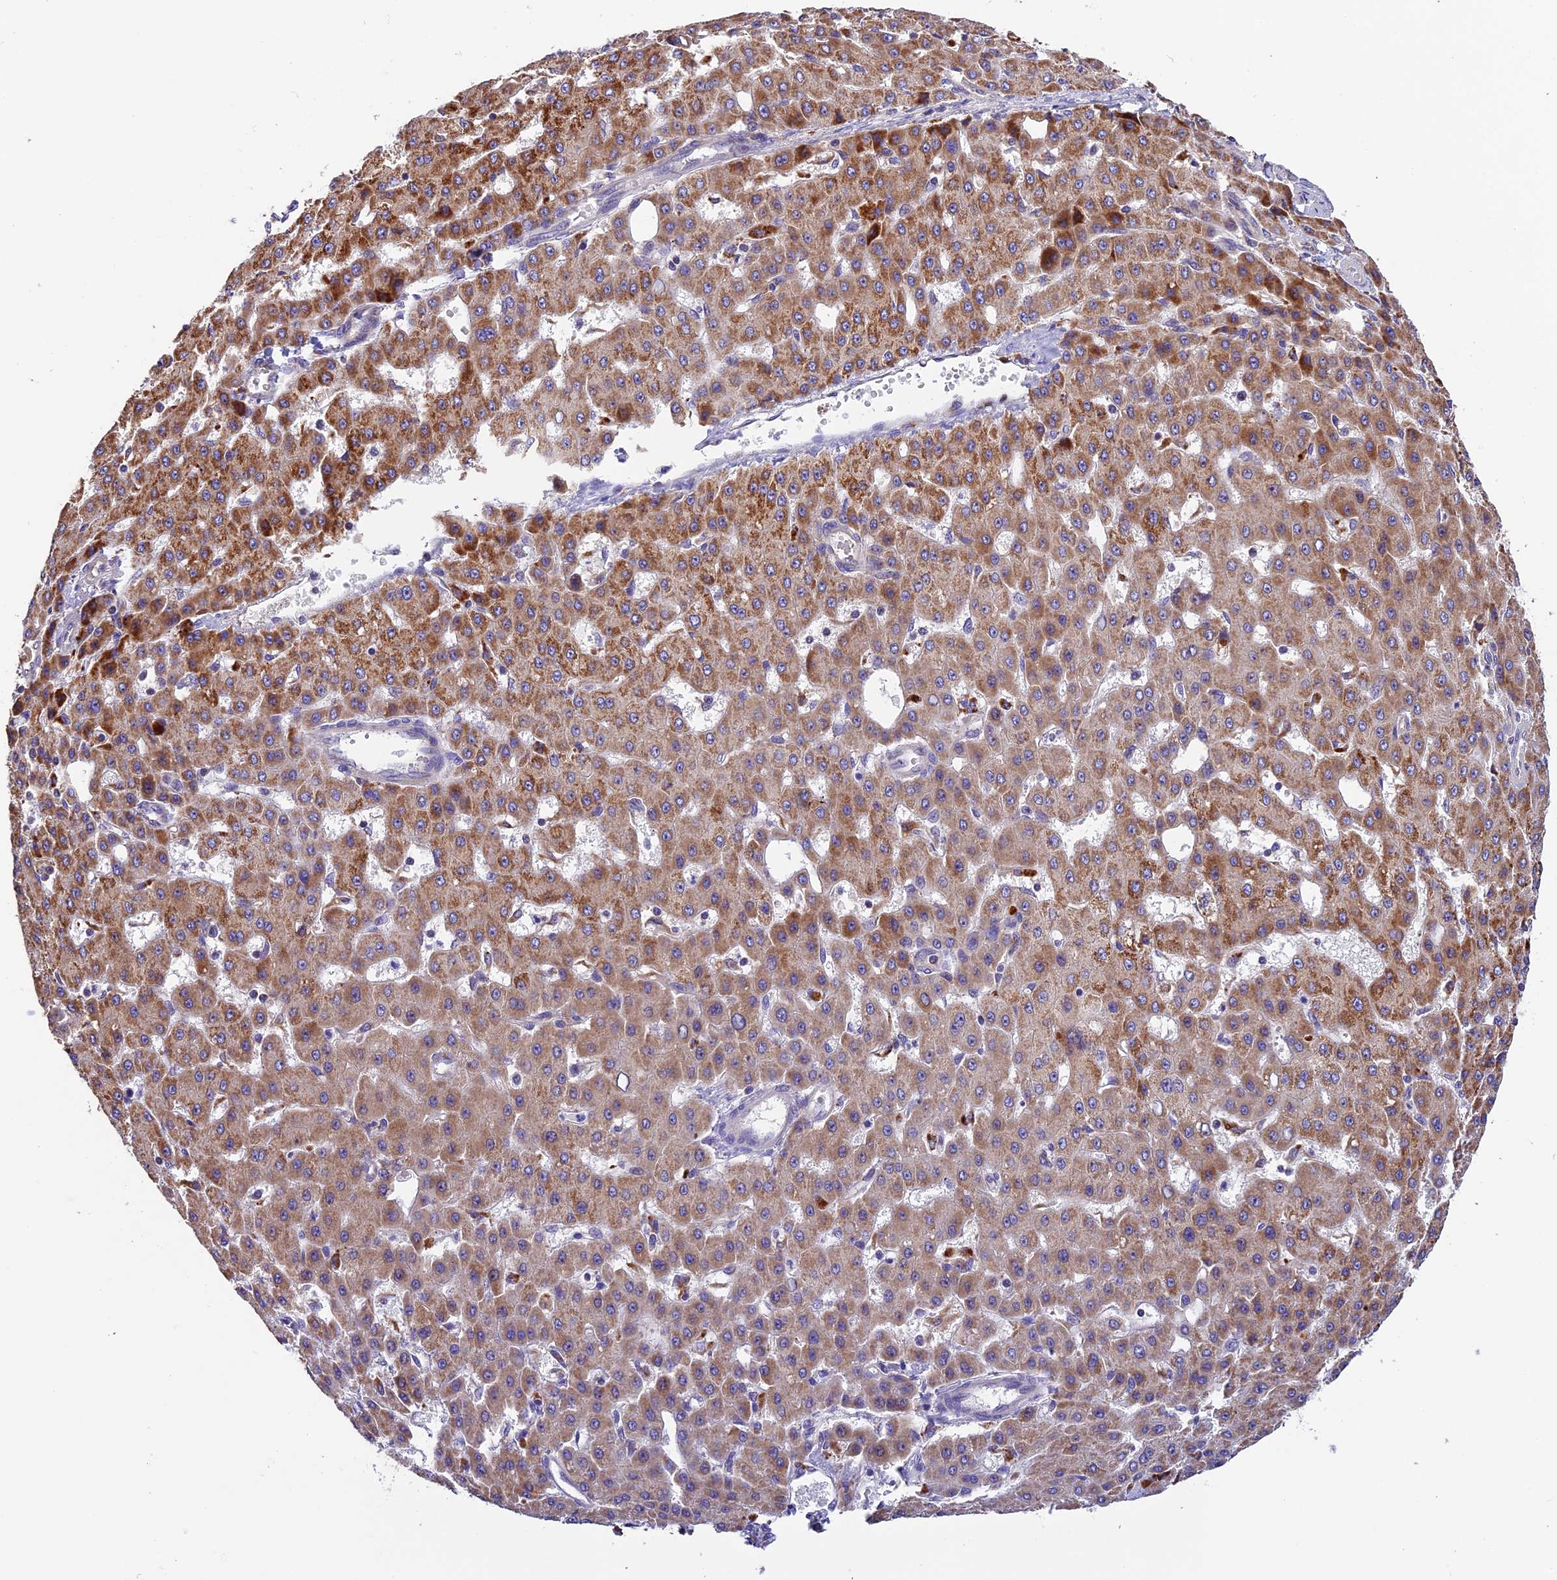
{"staining": {"intensity": "moderate", "quantity": ">75%", "location": "cytoplasmic/membranous"}, "tissue": "liver cancer", "cell_type": "Tumor cells", "image_type": "cancer", "snomed": [{"axis": "morphology", "description": "Carcinoma, Hepatocellular, NOS"}, {"axis": "topography", "description": "Liver"}], "caption": "The micrograph exhibits a brown stain indicating the presence of a protein in the cytoplasmic/membranous of tumor cells in liver hepatocellular carcinoma.", "gene": "METTL22", "patient": {"sex": "male", "age": 47}}